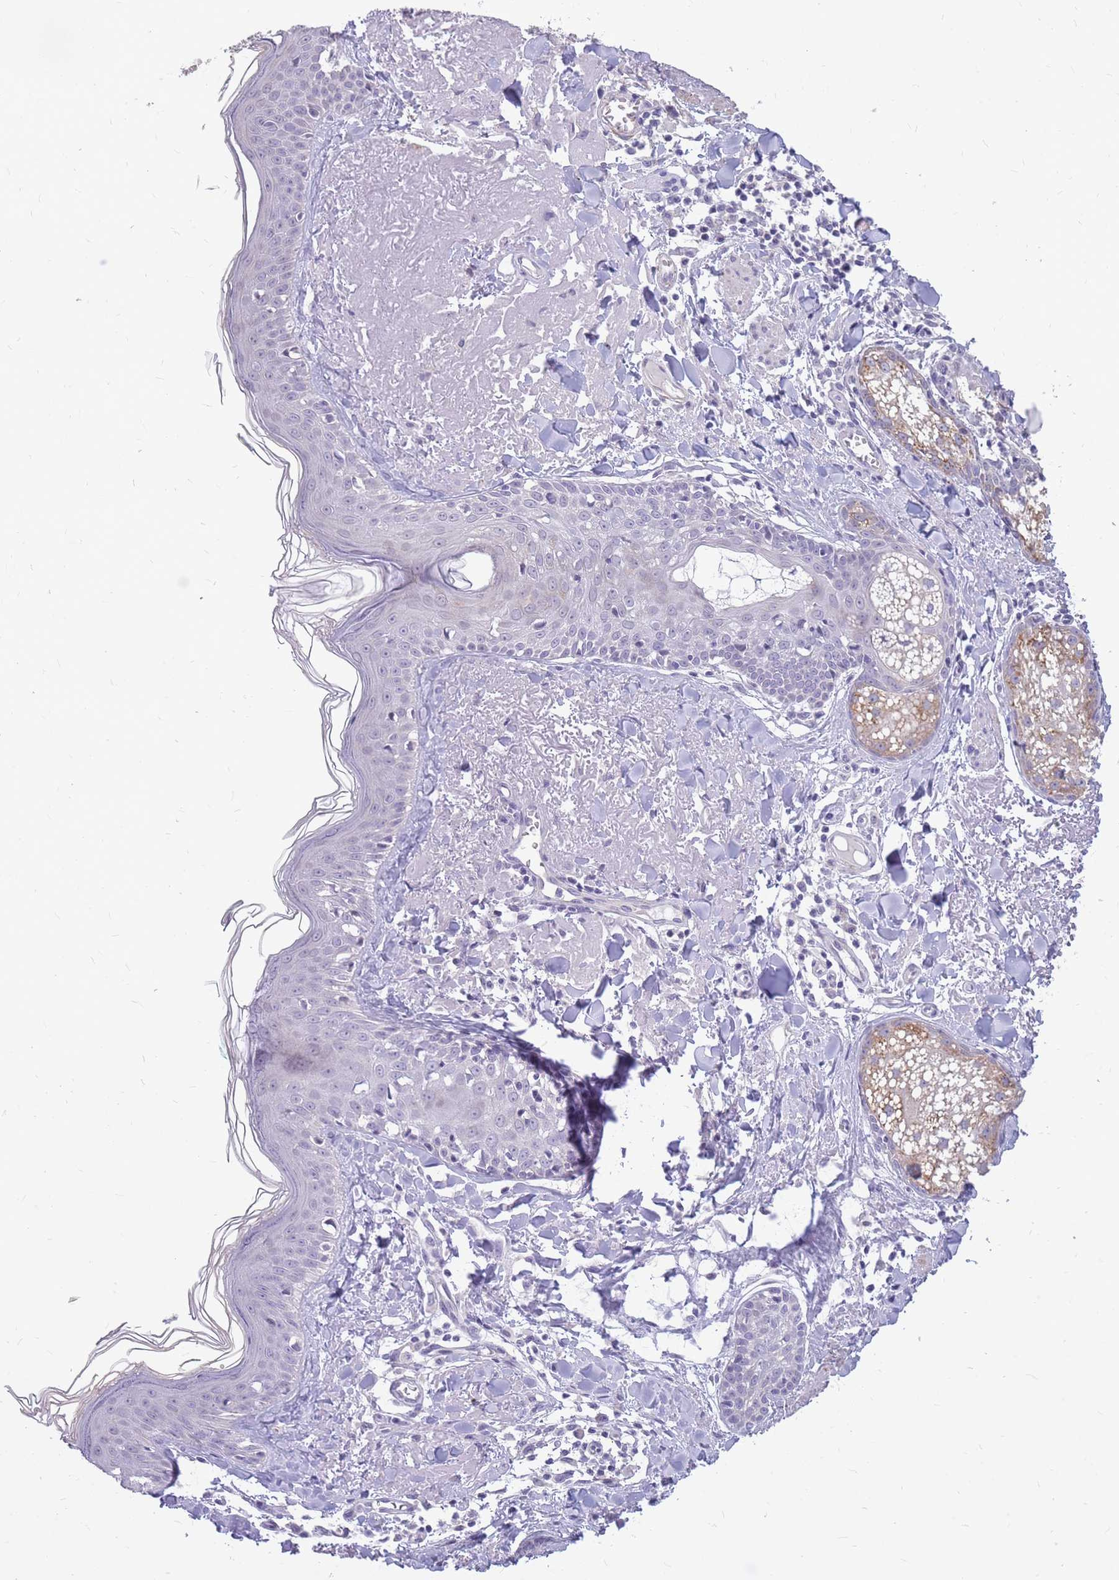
{"staining": {"intensity": "negative", "quantity": "none", "location": "none"}, "tissue": "skin", "cell_type": "Fibroblasts", "image_type": "normal", "snomed": [{"axis": "morphology", "description": "Normal tissue, NOS"}, {"axis": "morphology", "description": "Malignant melanoma, NOS"}, {"axis": "topography", "description": "Skin"}], "caption": "A micrograph of human skin is negative for staining in fibroblasts. (DAB (3,3'-diaminobenzidine) immunohistochemistry (IHC) with hematoxylin counter stain).", "gene": "RNF170", "patient": {"sex": "male", "age": 80}}